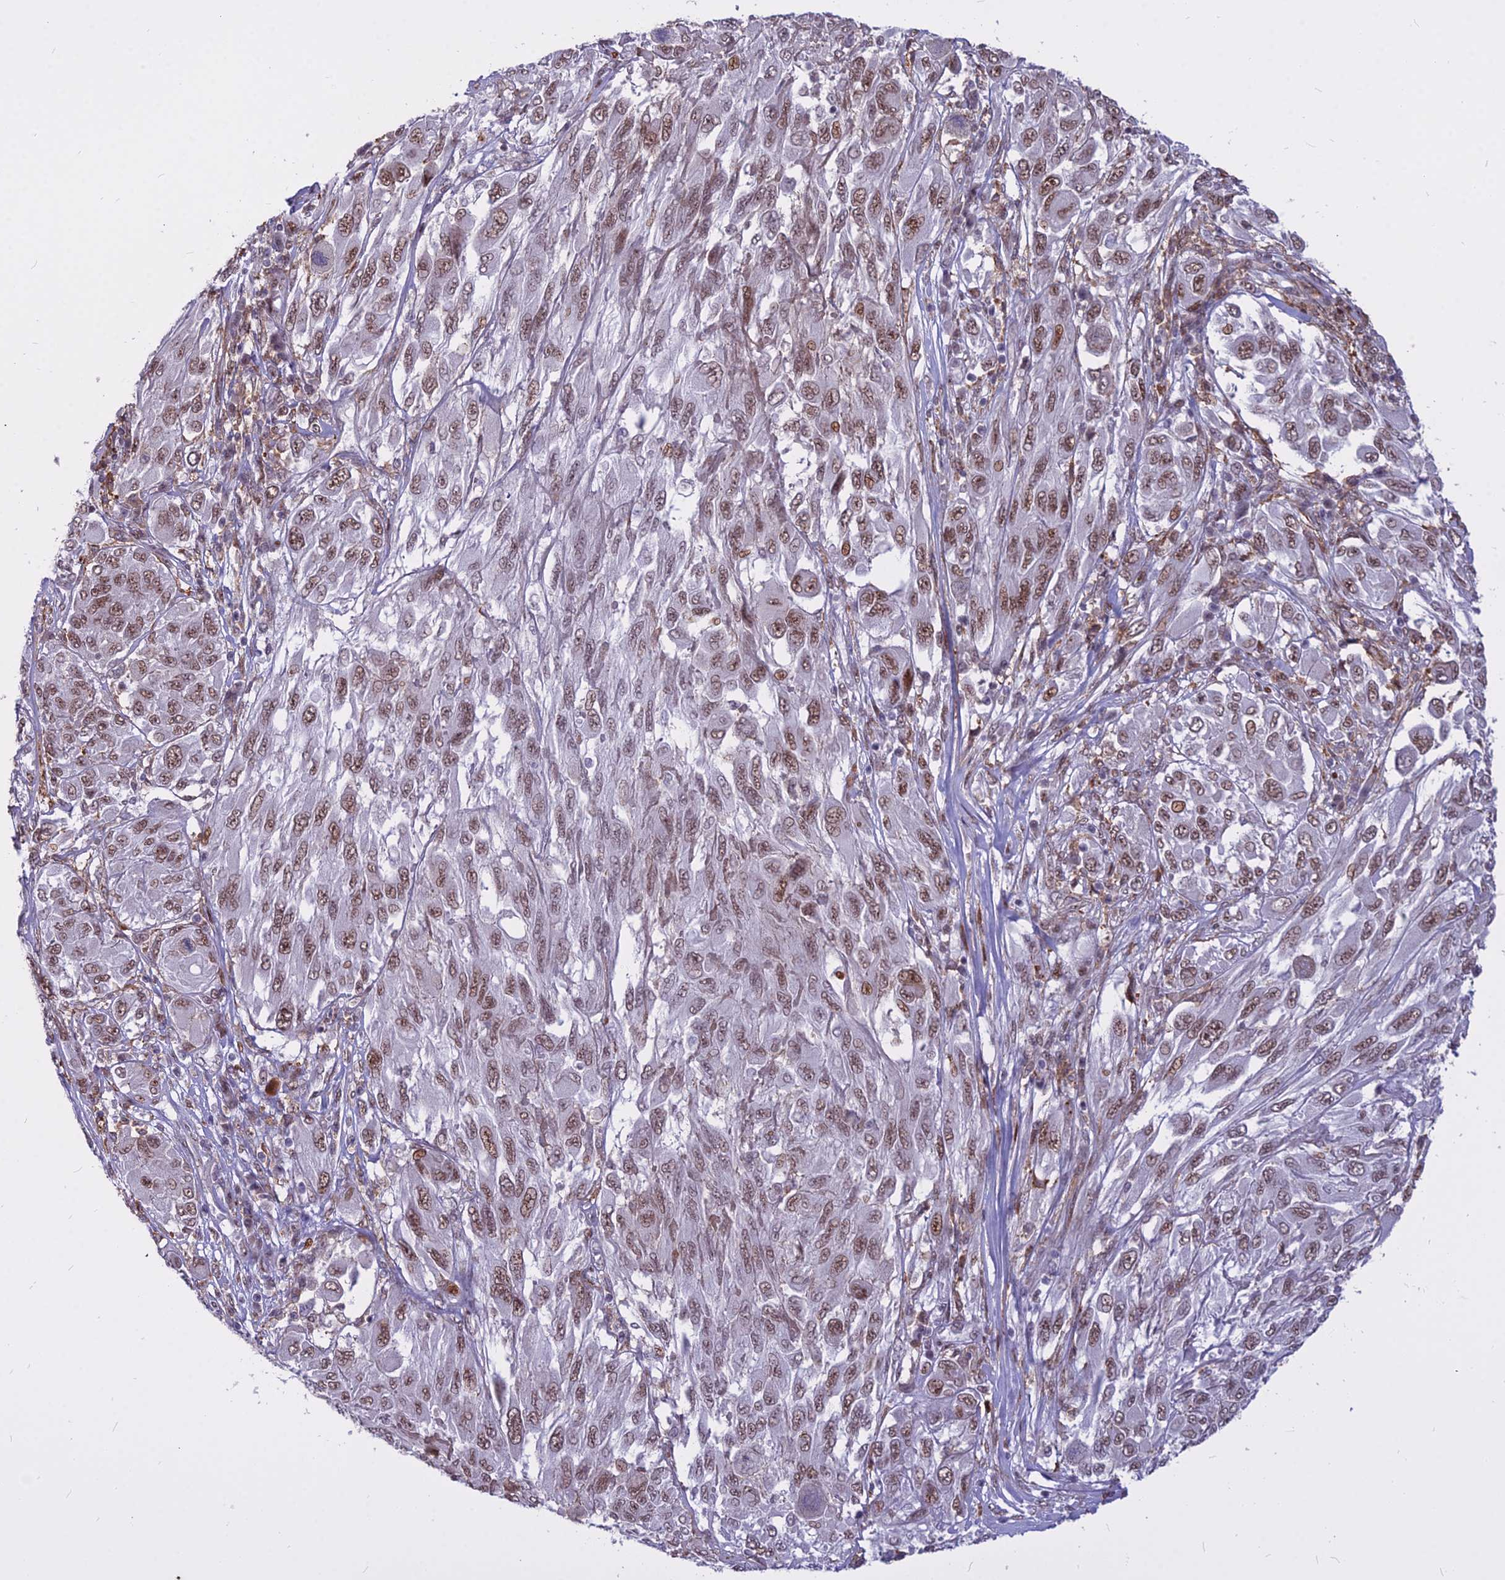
{"staining": {"intensity": "moderate", "quantity": ">75%", "location": "nuclear"}, "tissue": "melanoma", "cell_type": "Tumor cells", "image_type": "cancer", "snomed": [{"axis": "morphology", "description": "Malignant melanoma, NOS"}, {"axis": "topography", "description": "Skin"}], "caption": "Immunohistochemistry (IHC) histopathology image of melanoma stained for a protein (brown), which displays medium levels of moderate nuclear positivity in about >75% of tumor cells.", "gene": "ALG10", "patient": {"sex": "female", "age": 91}}